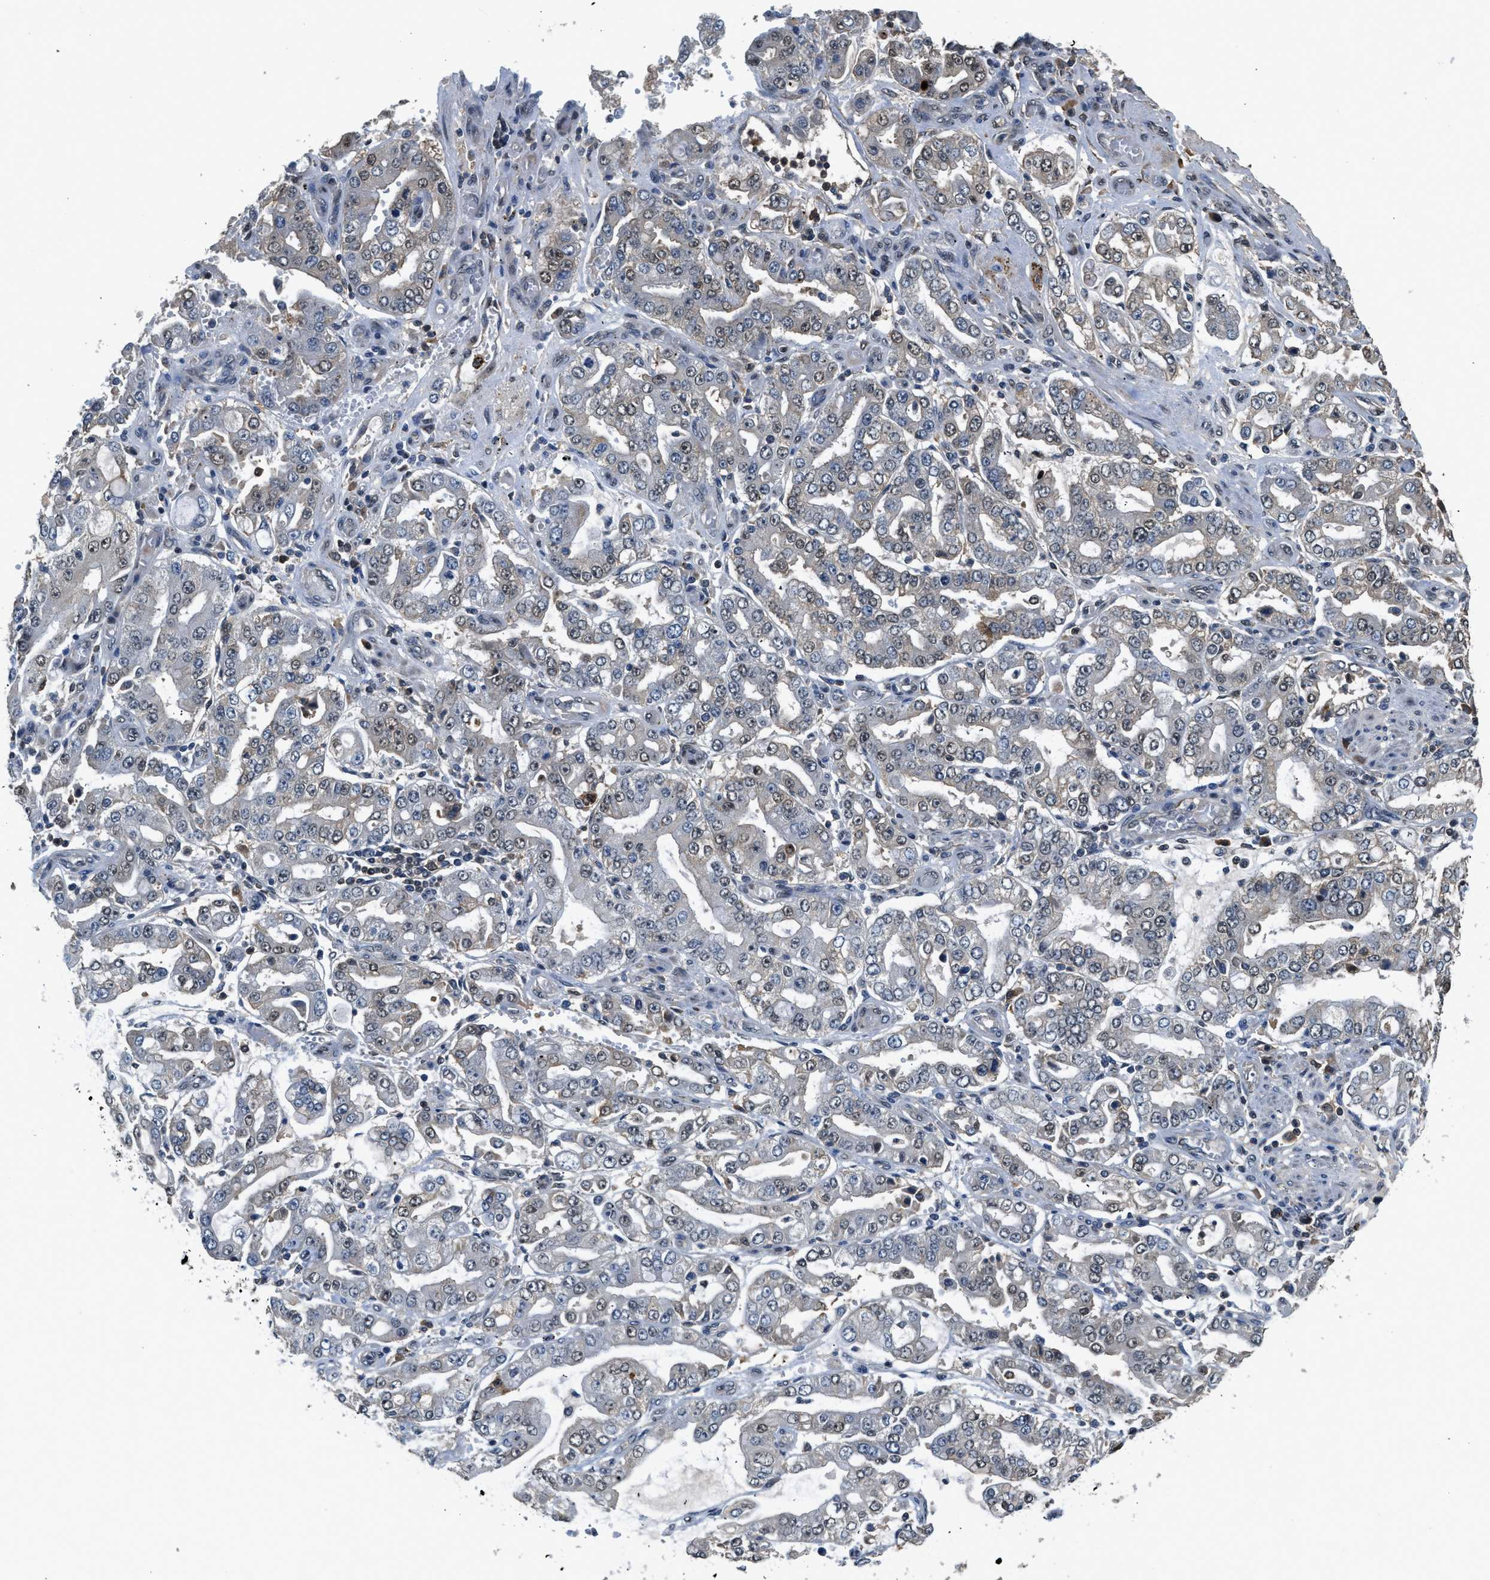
{"staining": {"intensity": "weak", "quantity": "<25%", "location": "cytoplasmic/membranous,nuclear"}, "tissue": "stomach cancer", "cell_type": "Tumor cells", "image_type": "cancer", "snomed": [{"axis": "morphology", "description": "Adenocarcinoma, NOS"}, {"axis": "topography", "description": "Stomach"}], "caption": "This is a photomicrograph of immunohistochemistry (IHC) staining of stomach adenocarcinoma, which shows no staining in tumor cells. Nuclei are stained in blue.", "gene": "SLC15A4", "patient": {"sex": "male", "age": 76}}